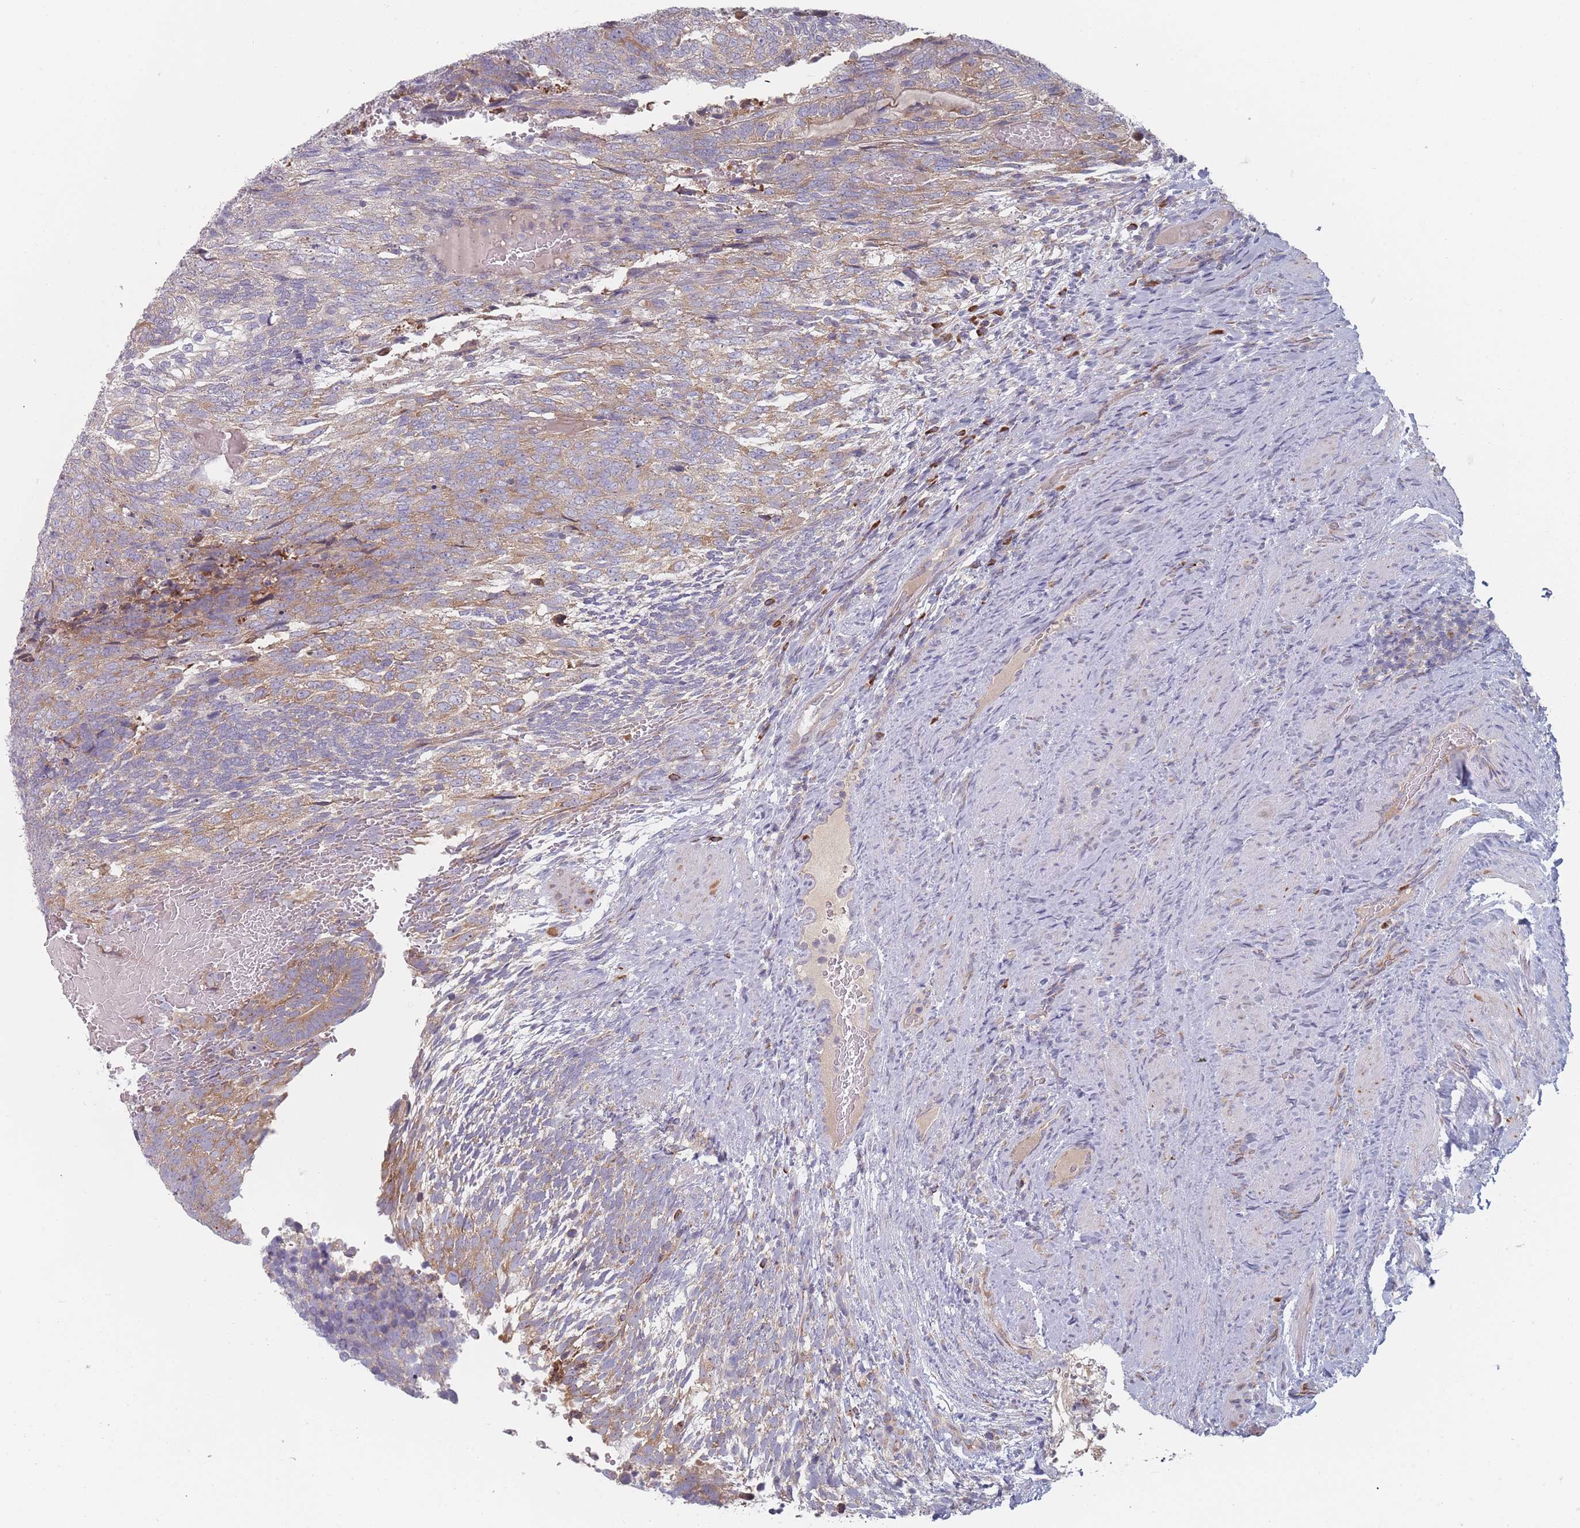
{"staining": {"intensity": "weak", "quantity": "25%-75%", "location": "cytoplasmic/membranous"}, "tissue": "testis cancer", "cell_type": "Tumor cells", "image_type": "cancer", "snomed": [{"axis": "morphology", "description": "Carcinoma, Embryonal, NOS"}, {"axis": "topography", "description": "Testis"}], "caption": "About 25%-75% of tumor cells in testis cancer (embryonal carcinoma) demonstrate weak cytoplasmic/membranous protein staining as visualized by brown immunohistochemical staining.", "gene": "CACNG5", "patient": {"sex": "male", "age": 23}}